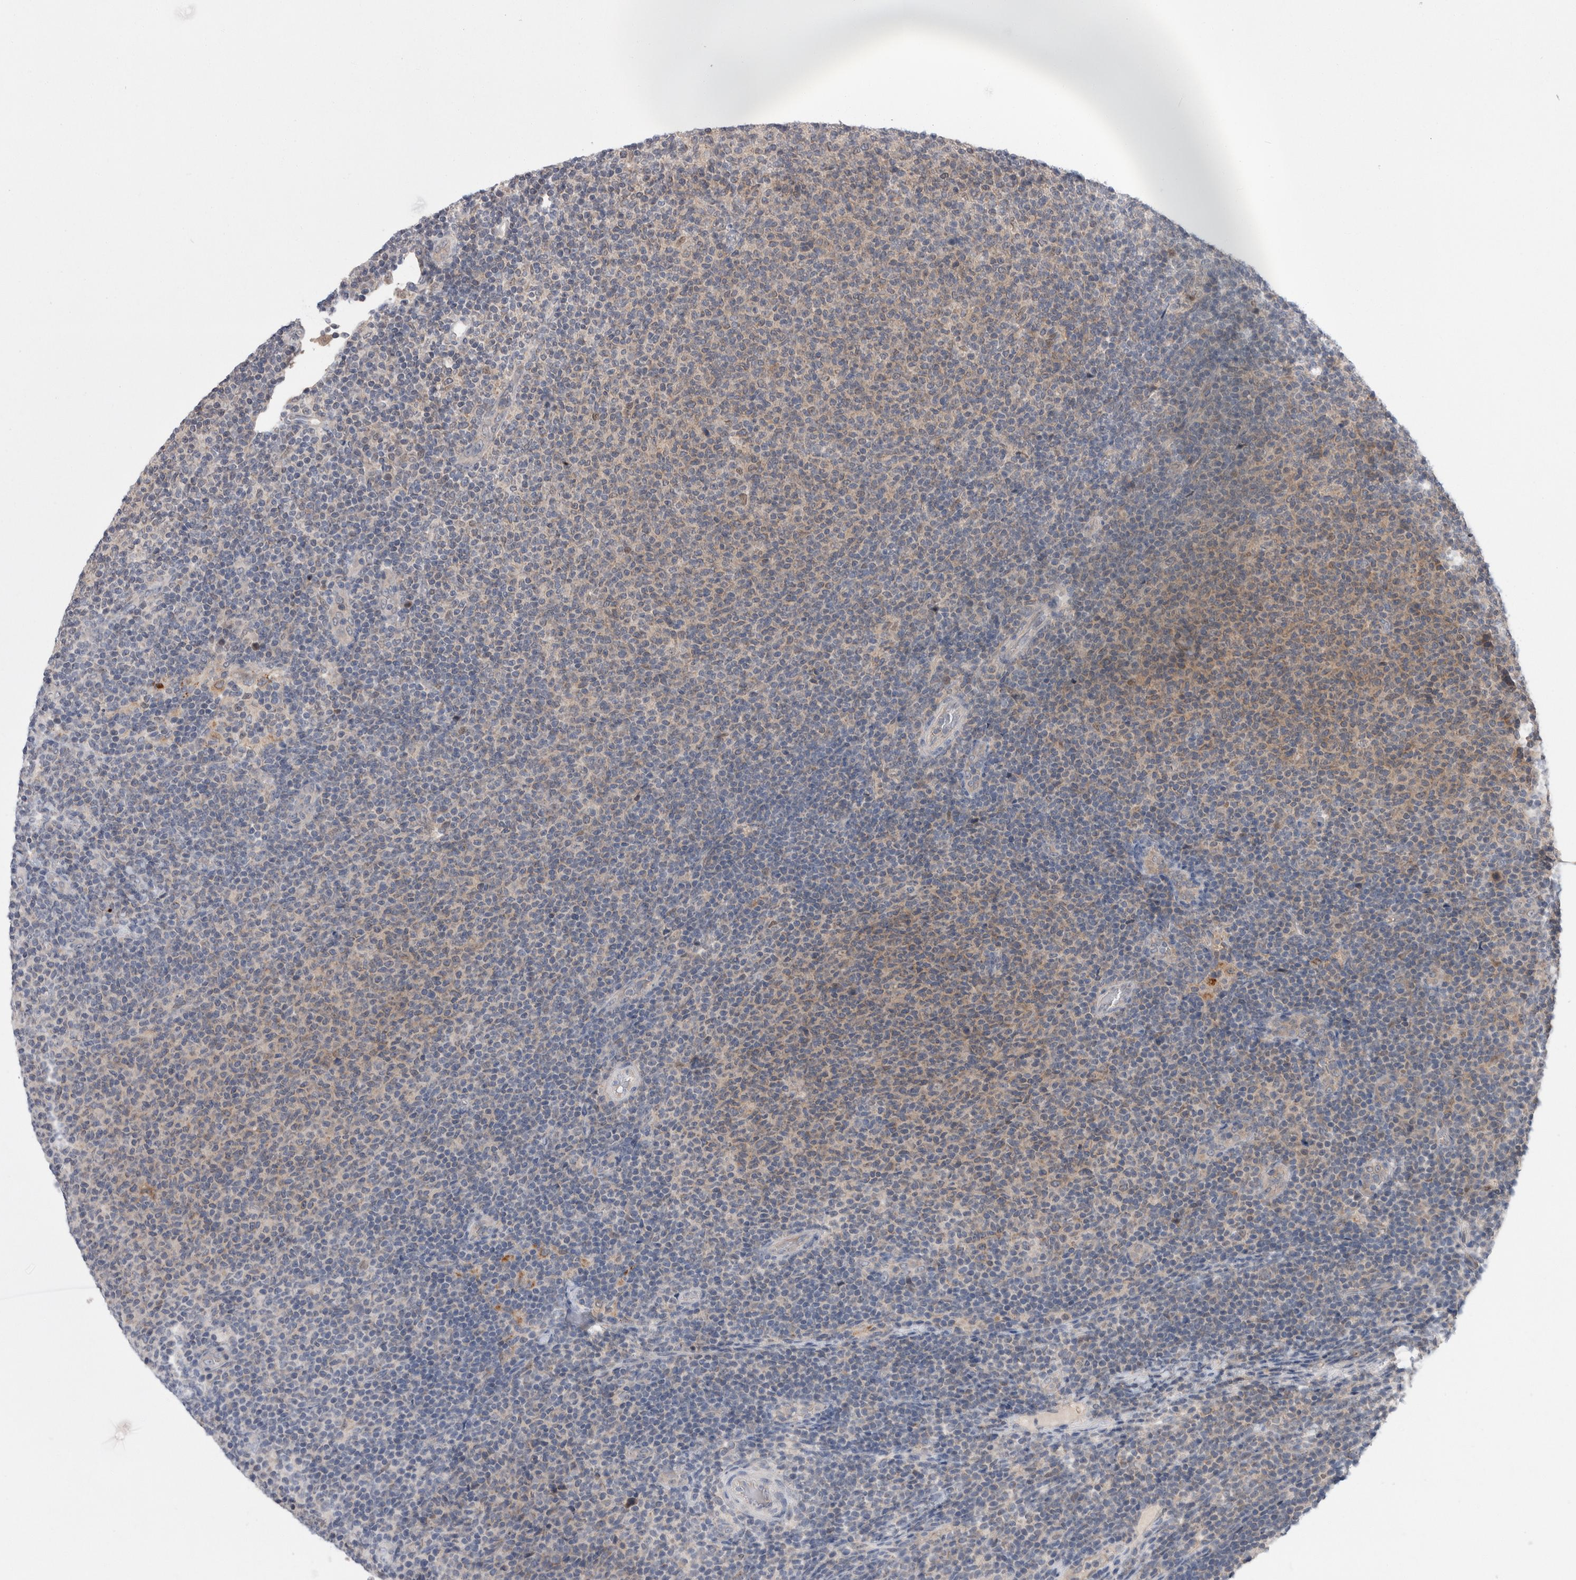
{"staining": {"intensity": "weak", "quantity": "<25%", "location": "cytoplasmic/membranous"}, "tissue": "lymphoma", "cell_type": "Tumor cells", "image_type": "cancer", "snomed": [{"axis": "morphology", "description": "Malignant lymphoma, non-Hodgkin's type, Low grade"}, {"axis": "topography", "description": "Lymph node"}], "caption": "An immunohistochemistry (IHC) photomicrograph of malignant lymphoma, non-Hodgkin's type (low-grade) is shown. There is no staining in tumor cells of malignant lymphoma, non-Hodgkin's type (low-grade). (DAB (3,3'-diaminobenzidine) immunohistochemistry (IHC), high magnification).", "gene": "MRPL37", "patient": {"sex": "male", "age": 66}}